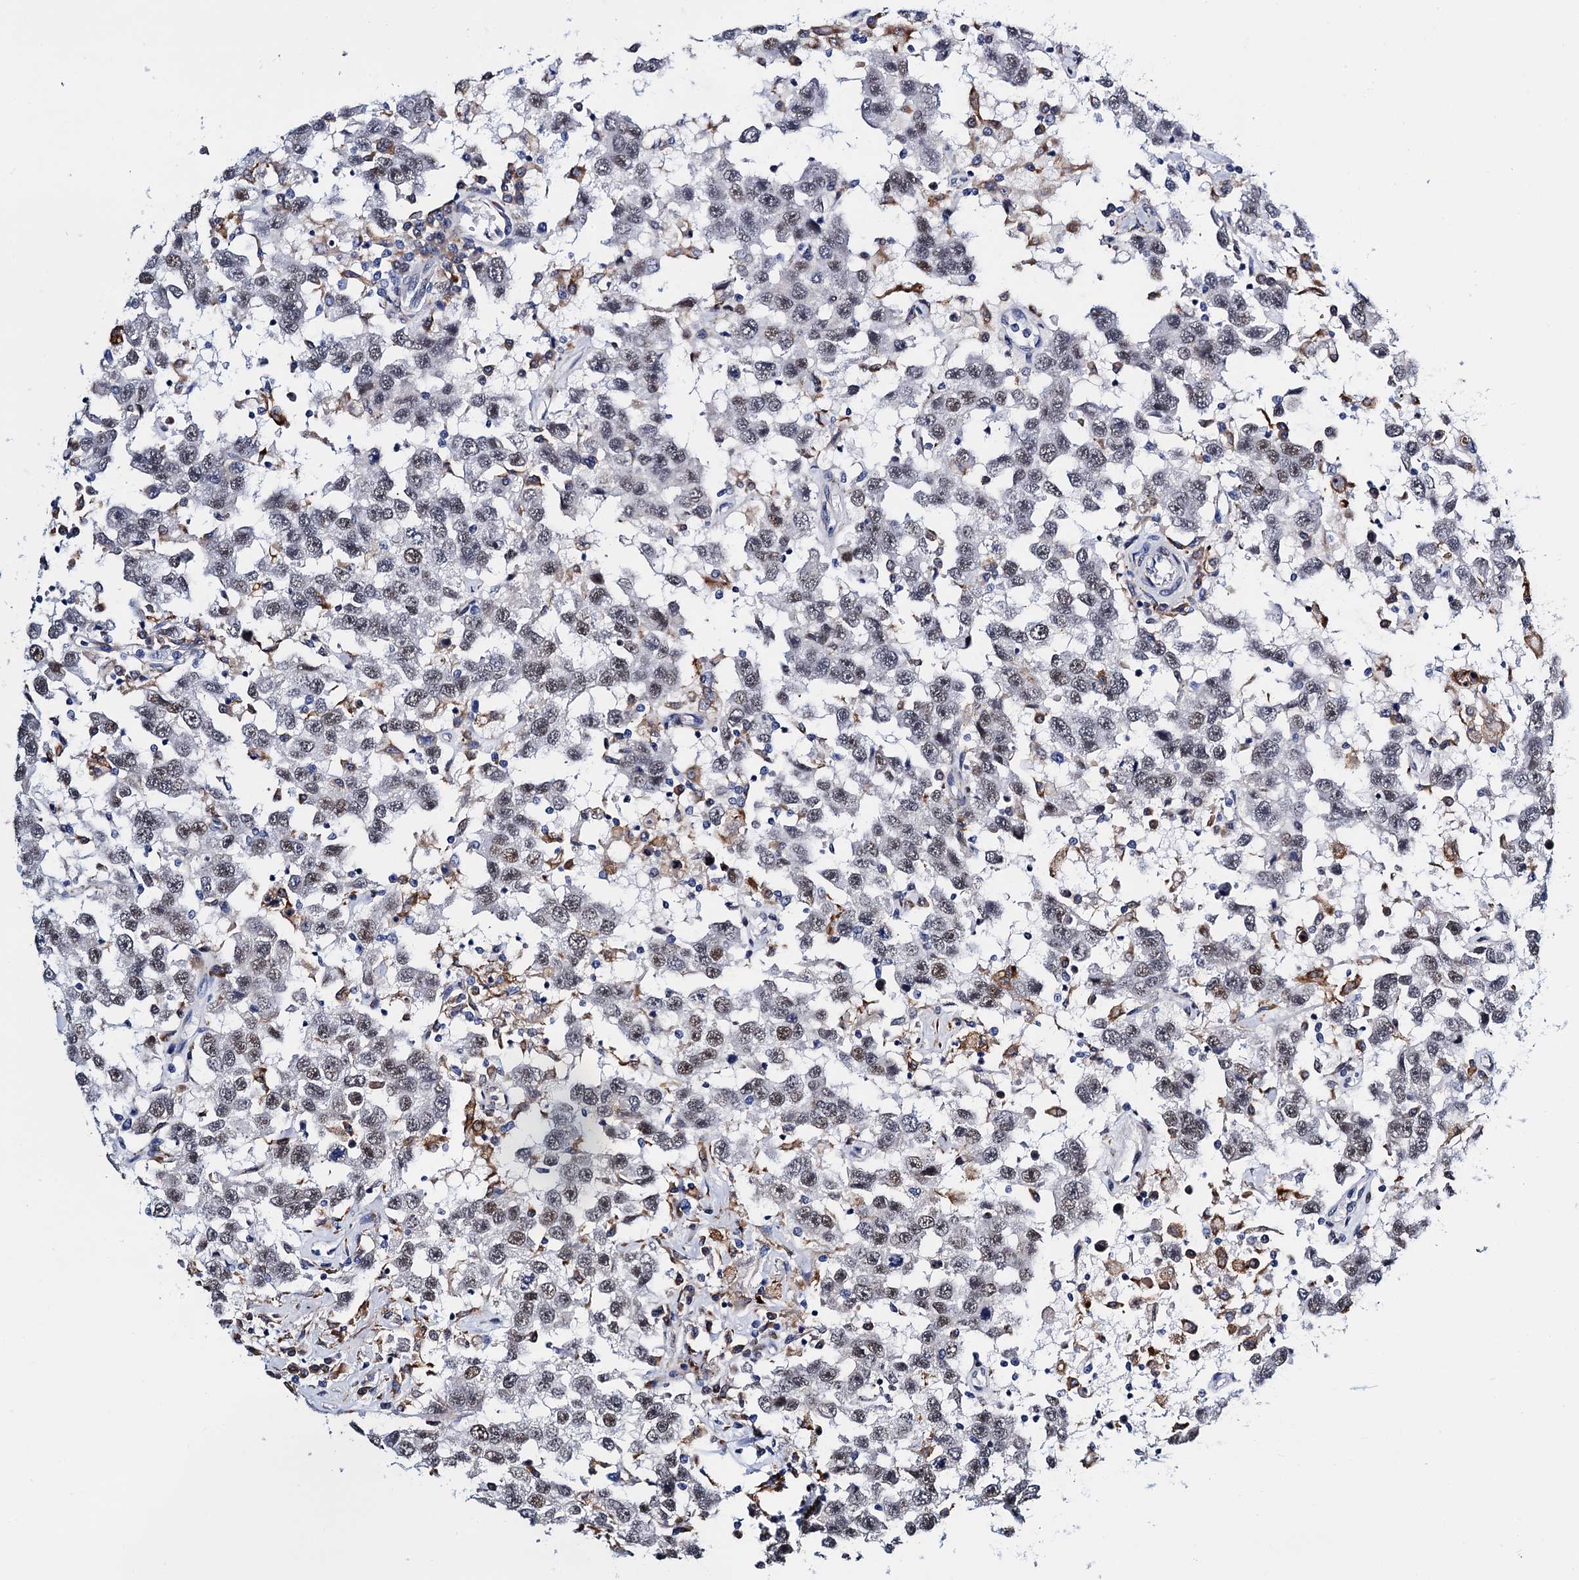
{"staining": {"intensity": "weak", "quantity": "25%-75%", "location": "nuclear"}, "tissue": "testis cancer", "cell_type": "Tumor cells", "image_type": "cancer", "snomed": [{"axis": "morphology", "description": "Seminoma, NOS"}, {"axis": "topography", "description": "Testis"}], "caption": "Seminoma (testis) stained with a brown dye shows weak nuclear positive expression in about 25%-75% of tumor cells.", "gene": "SLC7A10", "patient": {"sex": "male", "age": 41}}